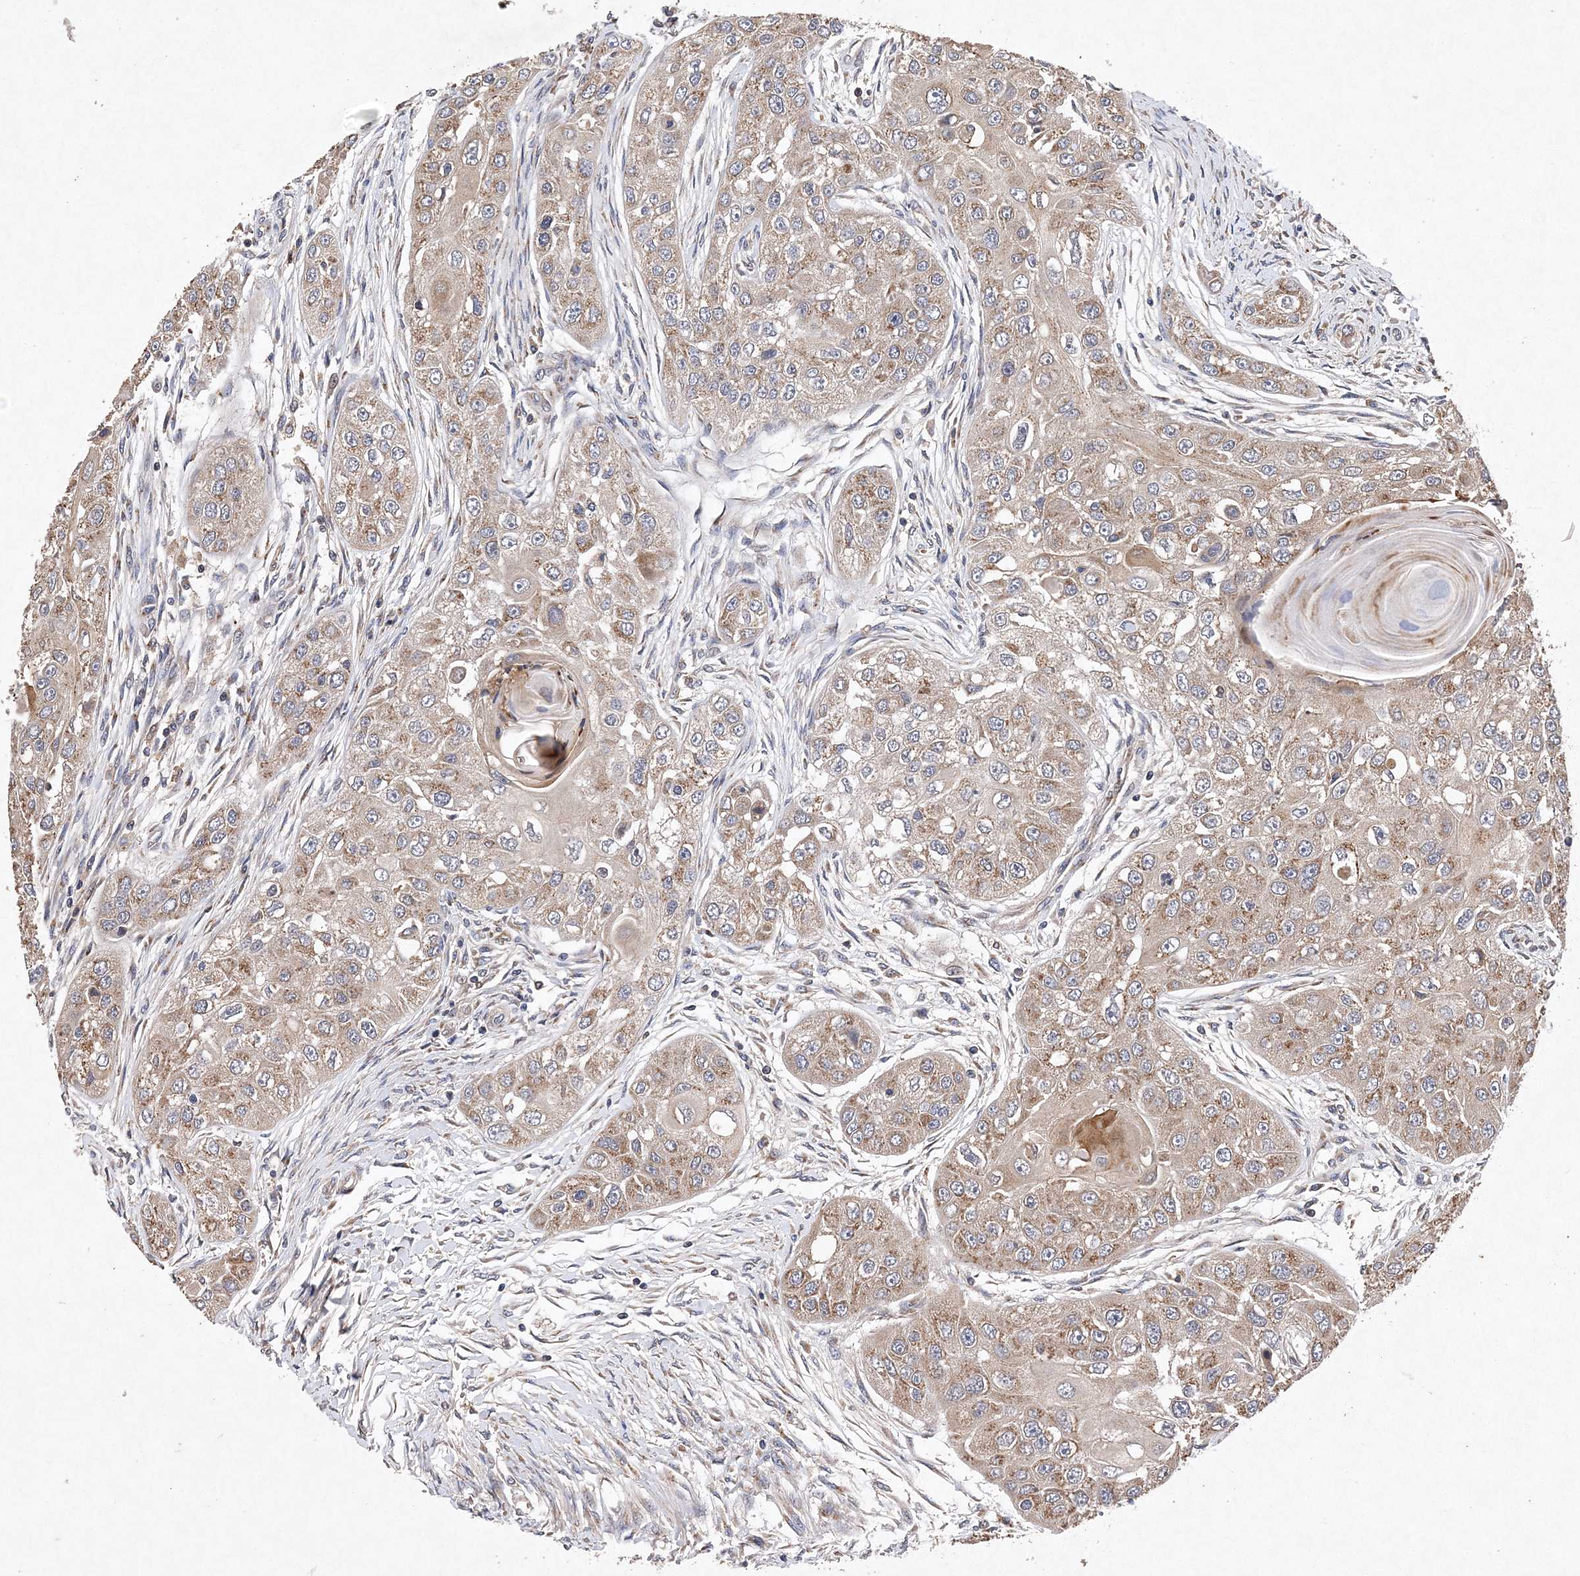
{"staining": {"intensity": "weak", "quantity": ">75%", "location": "cytoplasmic/membranous"}, "tissue": "head and neck cancer", "cell_type": "Tumor cells", "image_type": "cancer", "snomed": [{"axis": "morphology", "description": "Normal tissue, NOS"}, {"axis": "morphology", "description": "Squamous cell carcinoma, NOS"}, {"axis": "topography", "description": "Skeletal muscle"}, {"axis": "topography", "description": "Head-Neck"}], "caption": "Protein staining reveals weak cytoplasmic/membranous positivity in approximately >75% of tumor cells in head and neck cancer (squamous cell carcinoma).", "gene": "PROSER1", "patient": {"sex": "male", "age": 51}}